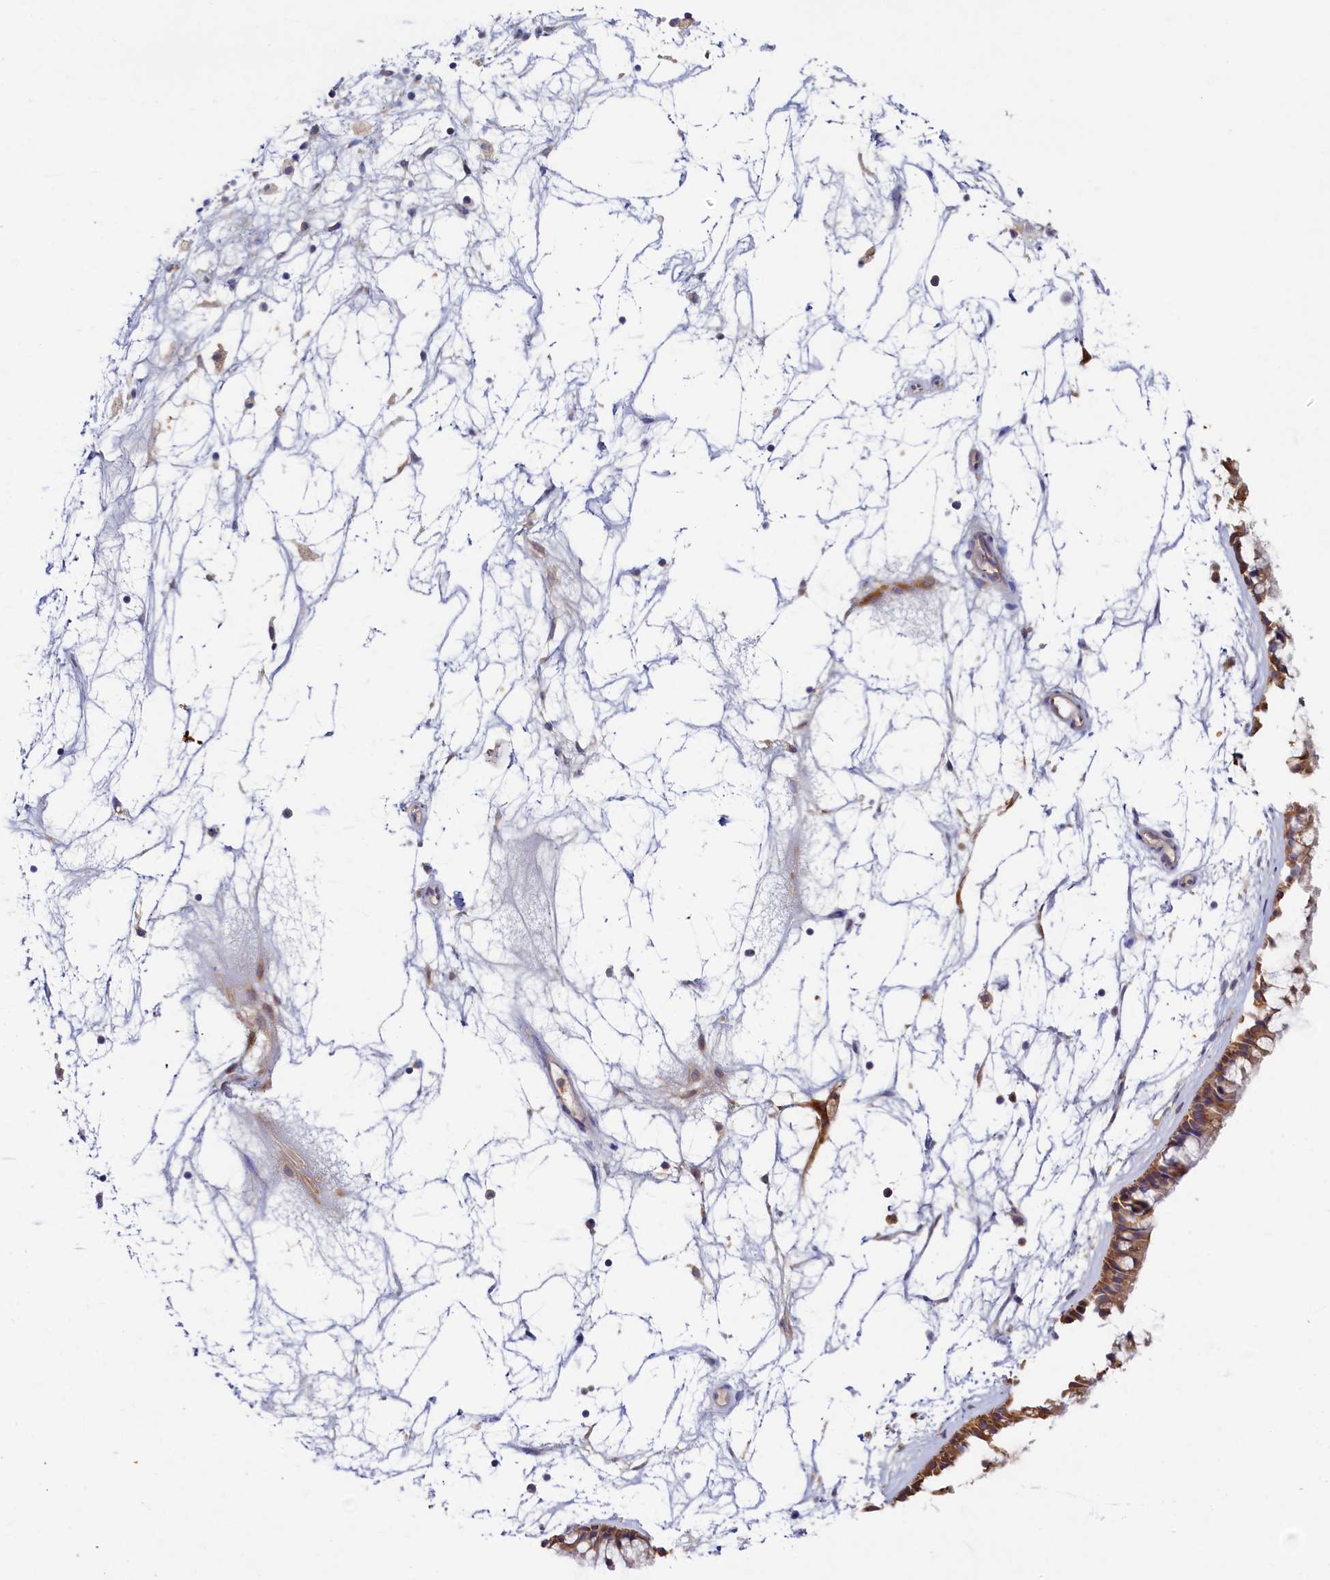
{"staining": {"intensity": "moderate", "quantity": ">75%", "location": "cytoplasmic/membranous"}, "tissue": "nasopharynx", "cell_type": "Respiratory epithelial cells", "image_type": "normal", "snomed": [{"axis": "morphology", "description": "Normal tissue, NOS"}, {"axis": "topography", "description": "Nasopharynx"}], "caption": "Nasopharynx stained with a protein marker reveals moderate staining in respiratory epithelial cells.", "gene": "TIMM8B", "patient": {"sex": "male", "age": 64}}